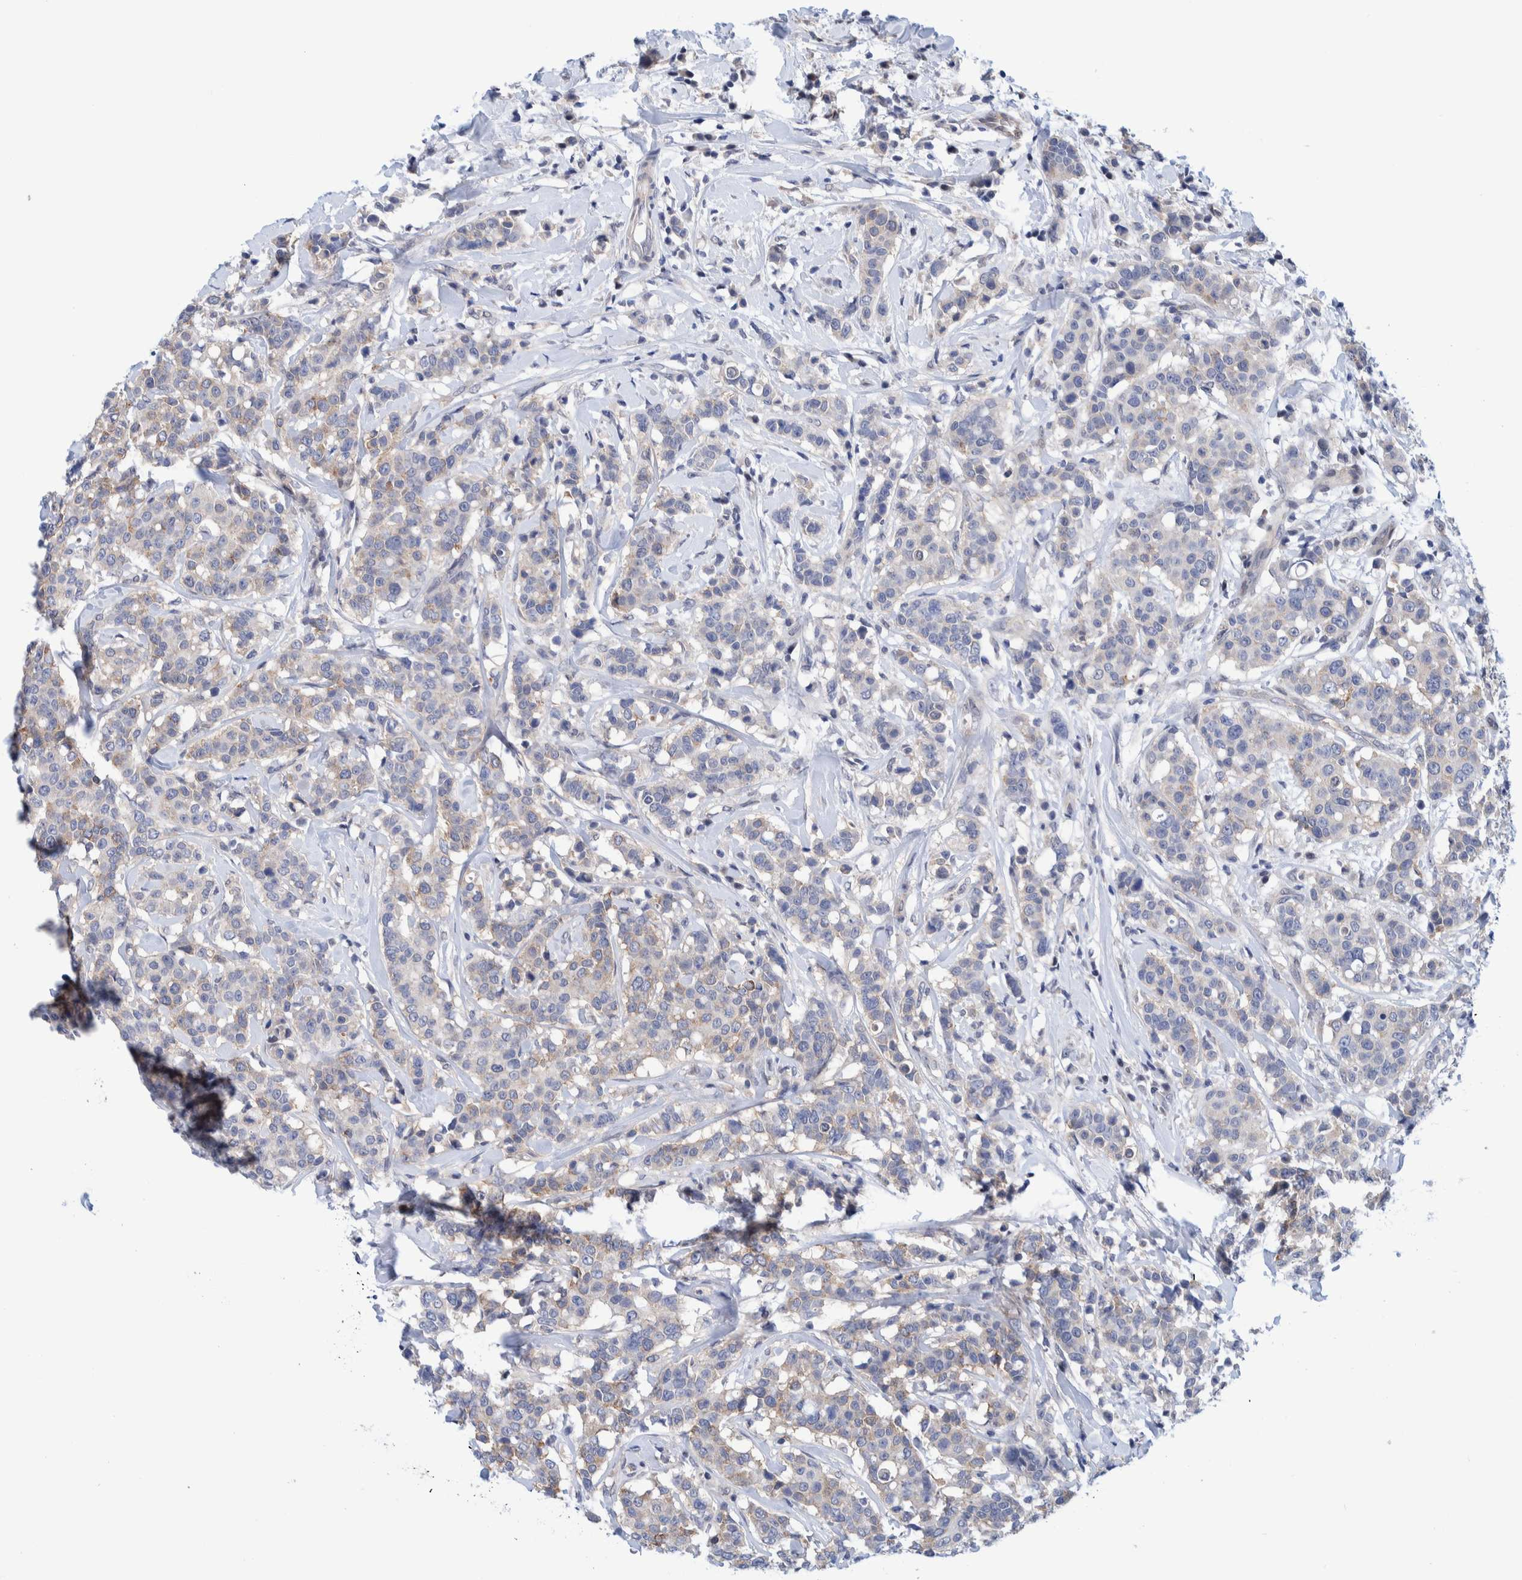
{"staining": {"intensity": "weak", "quantity": "<25%", "location": "cytoplasmic/membranous"}, "tissue": "breast cancer", "cell_type": "Tumor cells", "image_type": "cancer", "snomed": [{"axis": "morphology", "description": "Duct carcinoma"}, {"axis": "topography", "description": "Breast"}], "caption": "DAB (3,3'-diaminobenzidine) immunohistochemical staining of human breast cancer demonstrates no significant positivity in tumor cells.", "gene": "PFAS", "patient": {"sex": "female", "age": 27}}